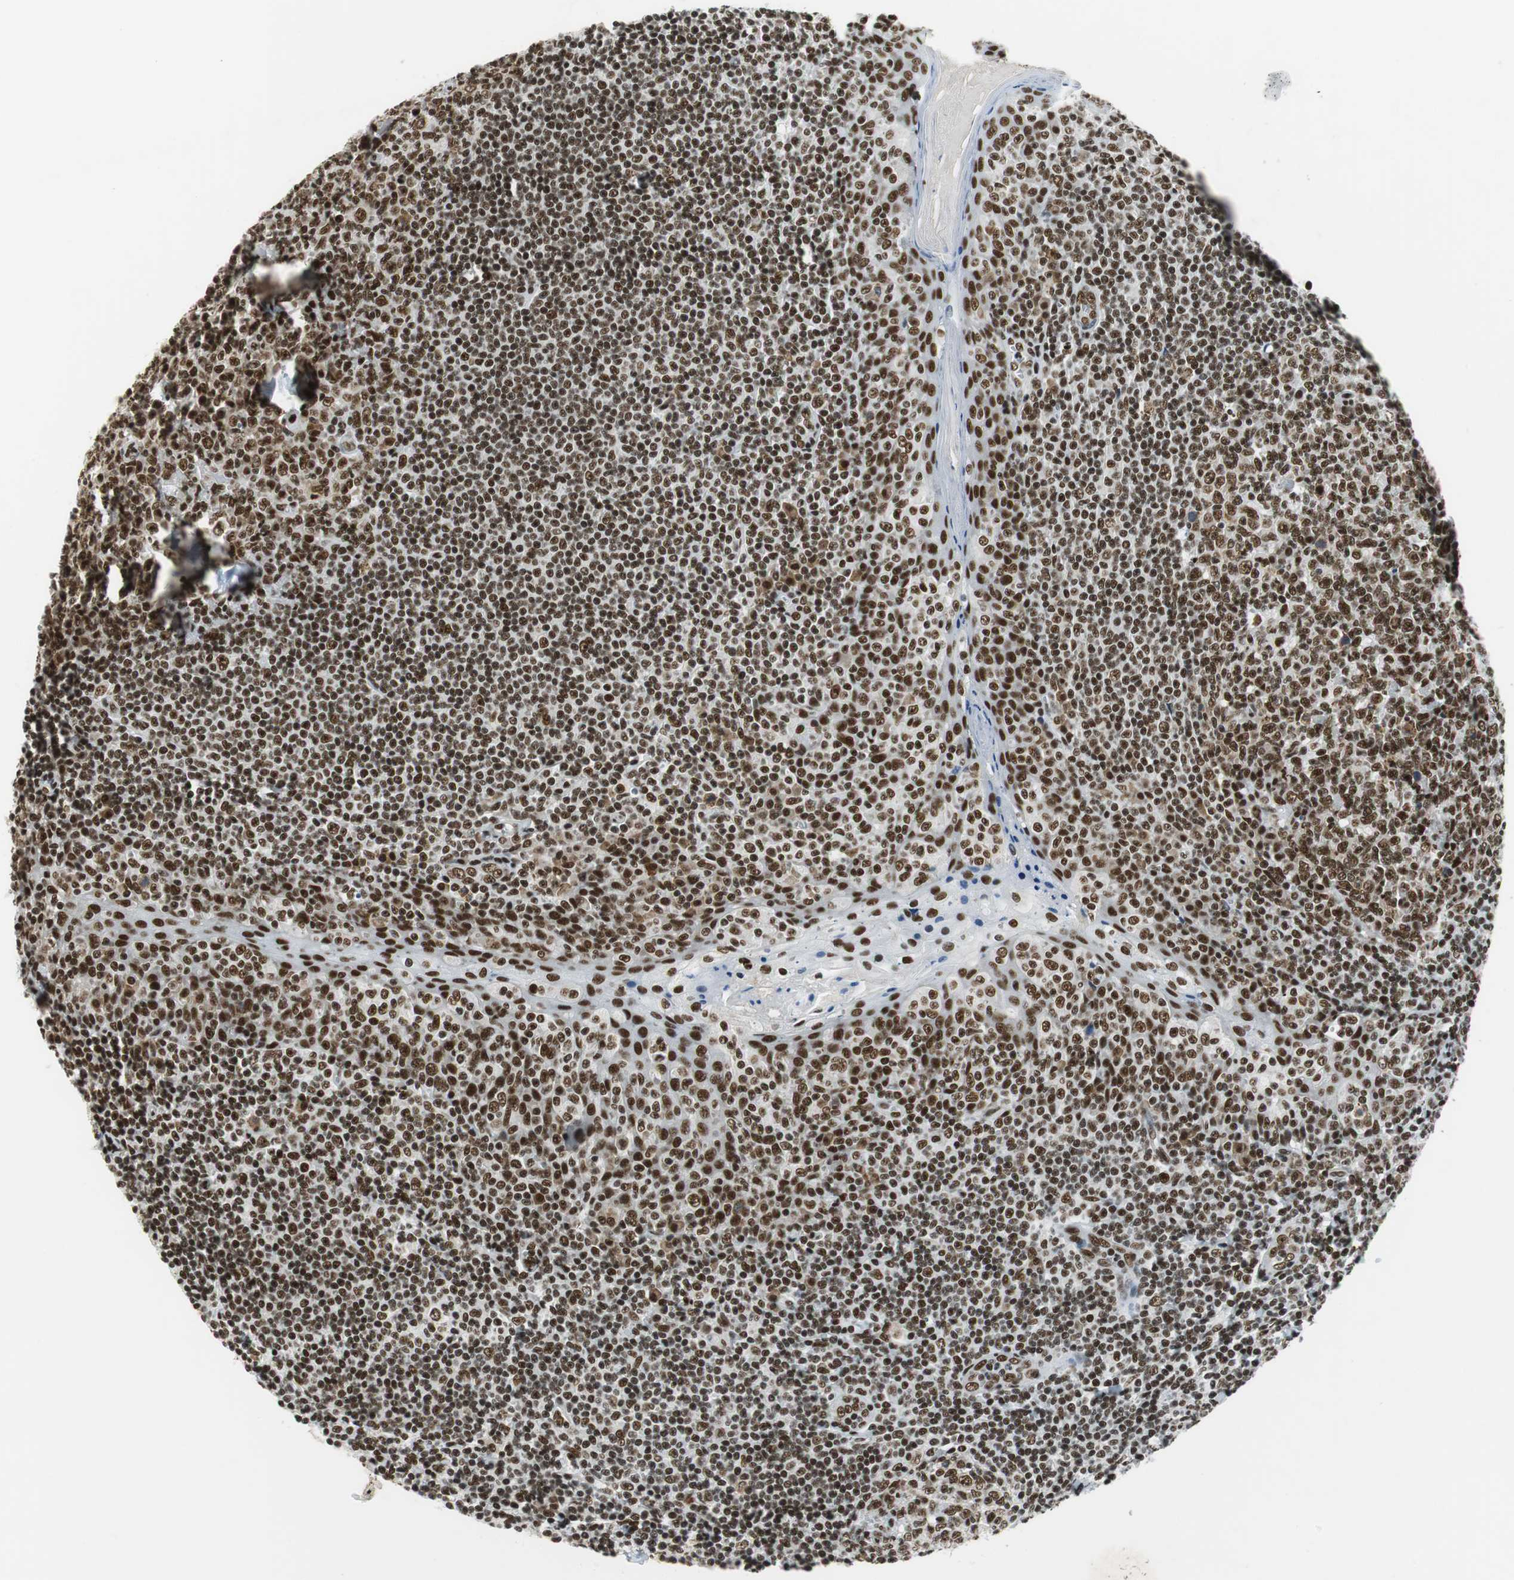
{"staining": {"intensity": "strong", "quantity": ">75%", "location": "nuclear"}, "tissue": "tonsil", "cell_type": "Germinal center cells", "image_type": "normal", "snomed": [{"axis": "morphology", "description": "Normal tissue, NOS"}, {"axis": "topography", "description": "Tonsil"}], "caption": "Unremarkable tonsil demonstrates strong nuclear staining in approximately >75% of germinal center cells.", "gene": "PRKDC", "patient": {"sex": "male", "age": 31}}